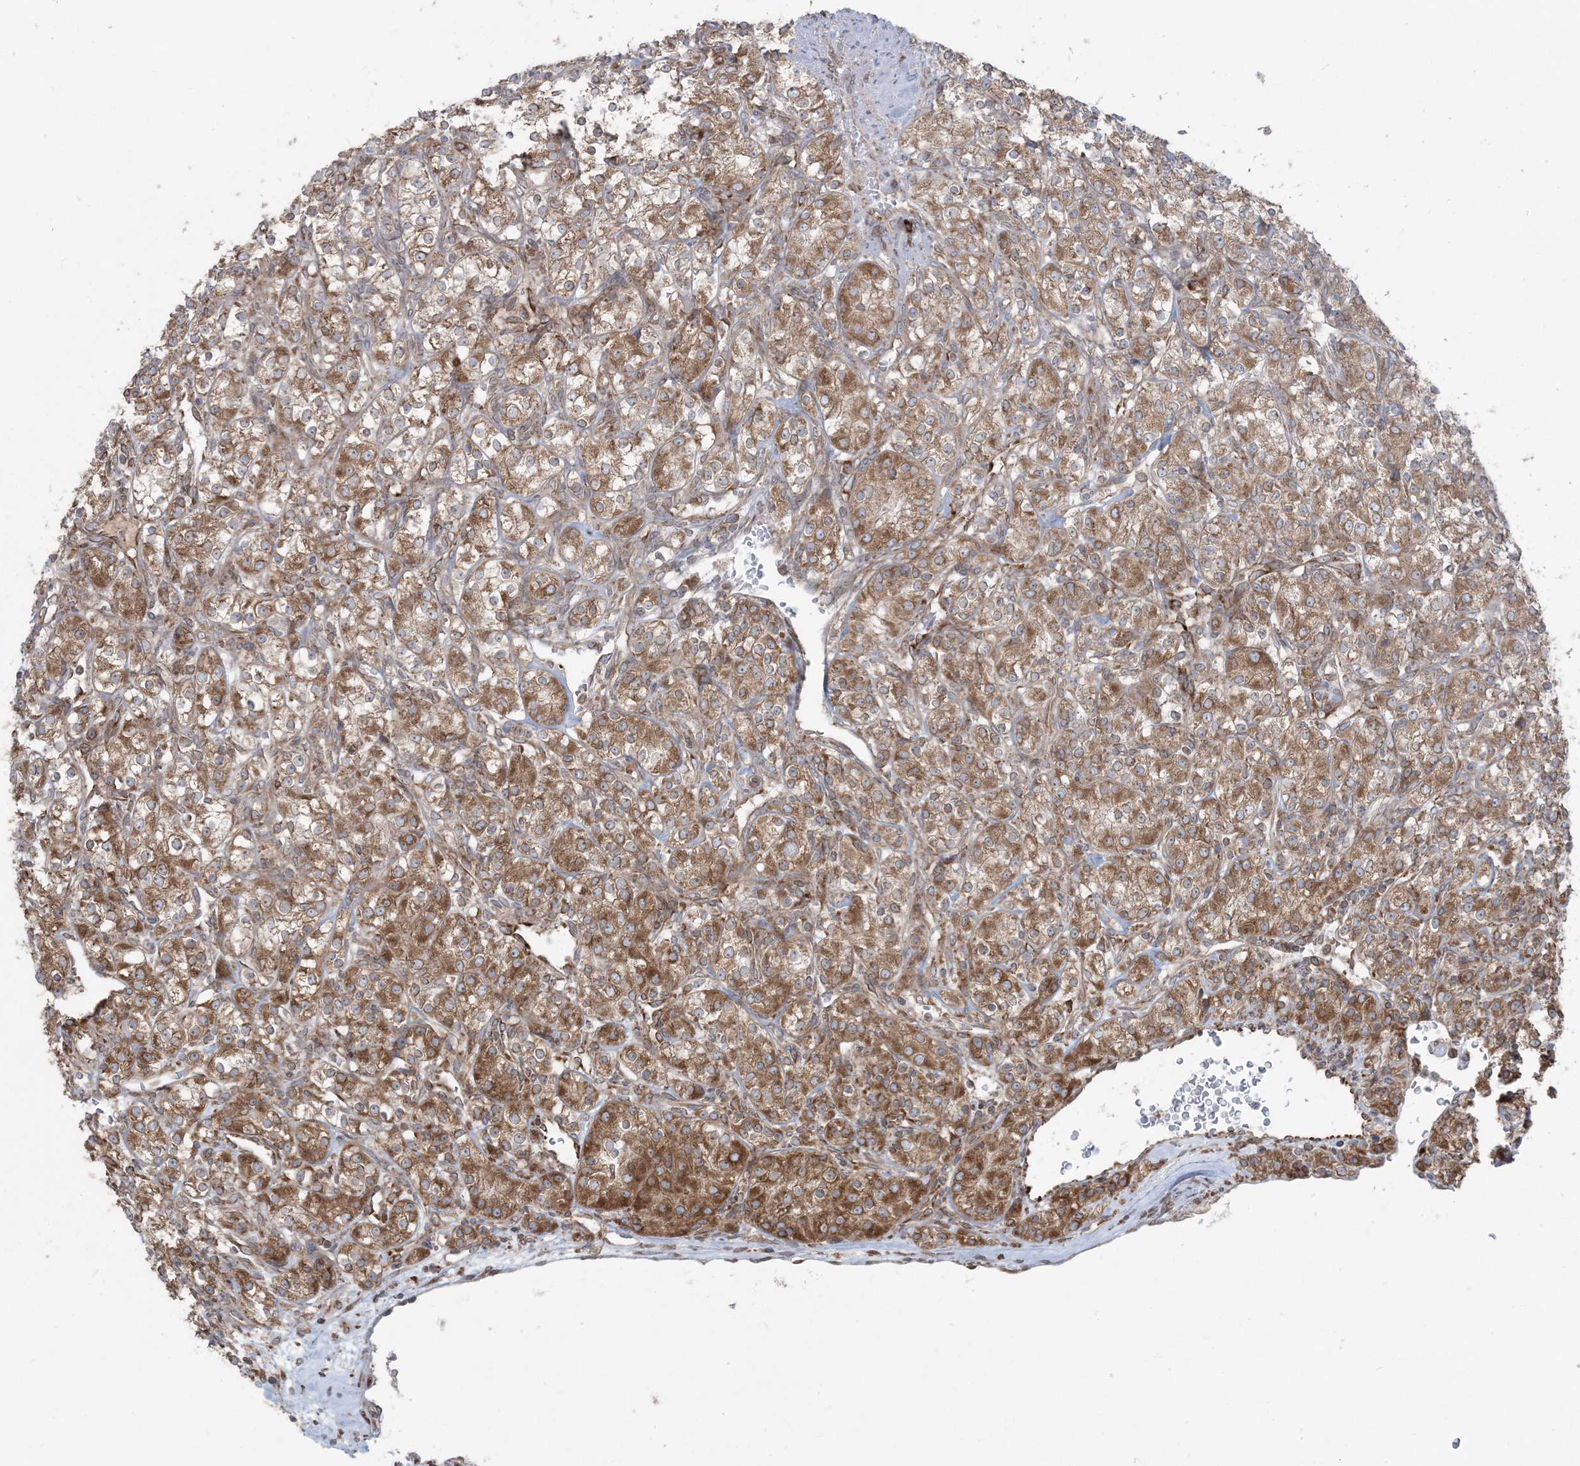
{"staining": {"intensity": "moderate", "quantity": ">75%", "location": "cytoplasmic/membranous"}, "tissue": "renal cancer", "cell_type": "Tumor cells", "image_type": "cancer", "snomed": [{"axis": "morphology", "description": "Adenocarcinoma, NOS"}, {"axis": "topography", "description": "Kidney"}], "caption": "Immunohistochemical staining of human renal cancer (adenocarcinoma) exhibits medium levels of moderate cytoplasmic/membranous protein positivity in about >75% of tumor cells.", "gene": "UBXN4", "patient": {"sex": "male", "age": 77}}